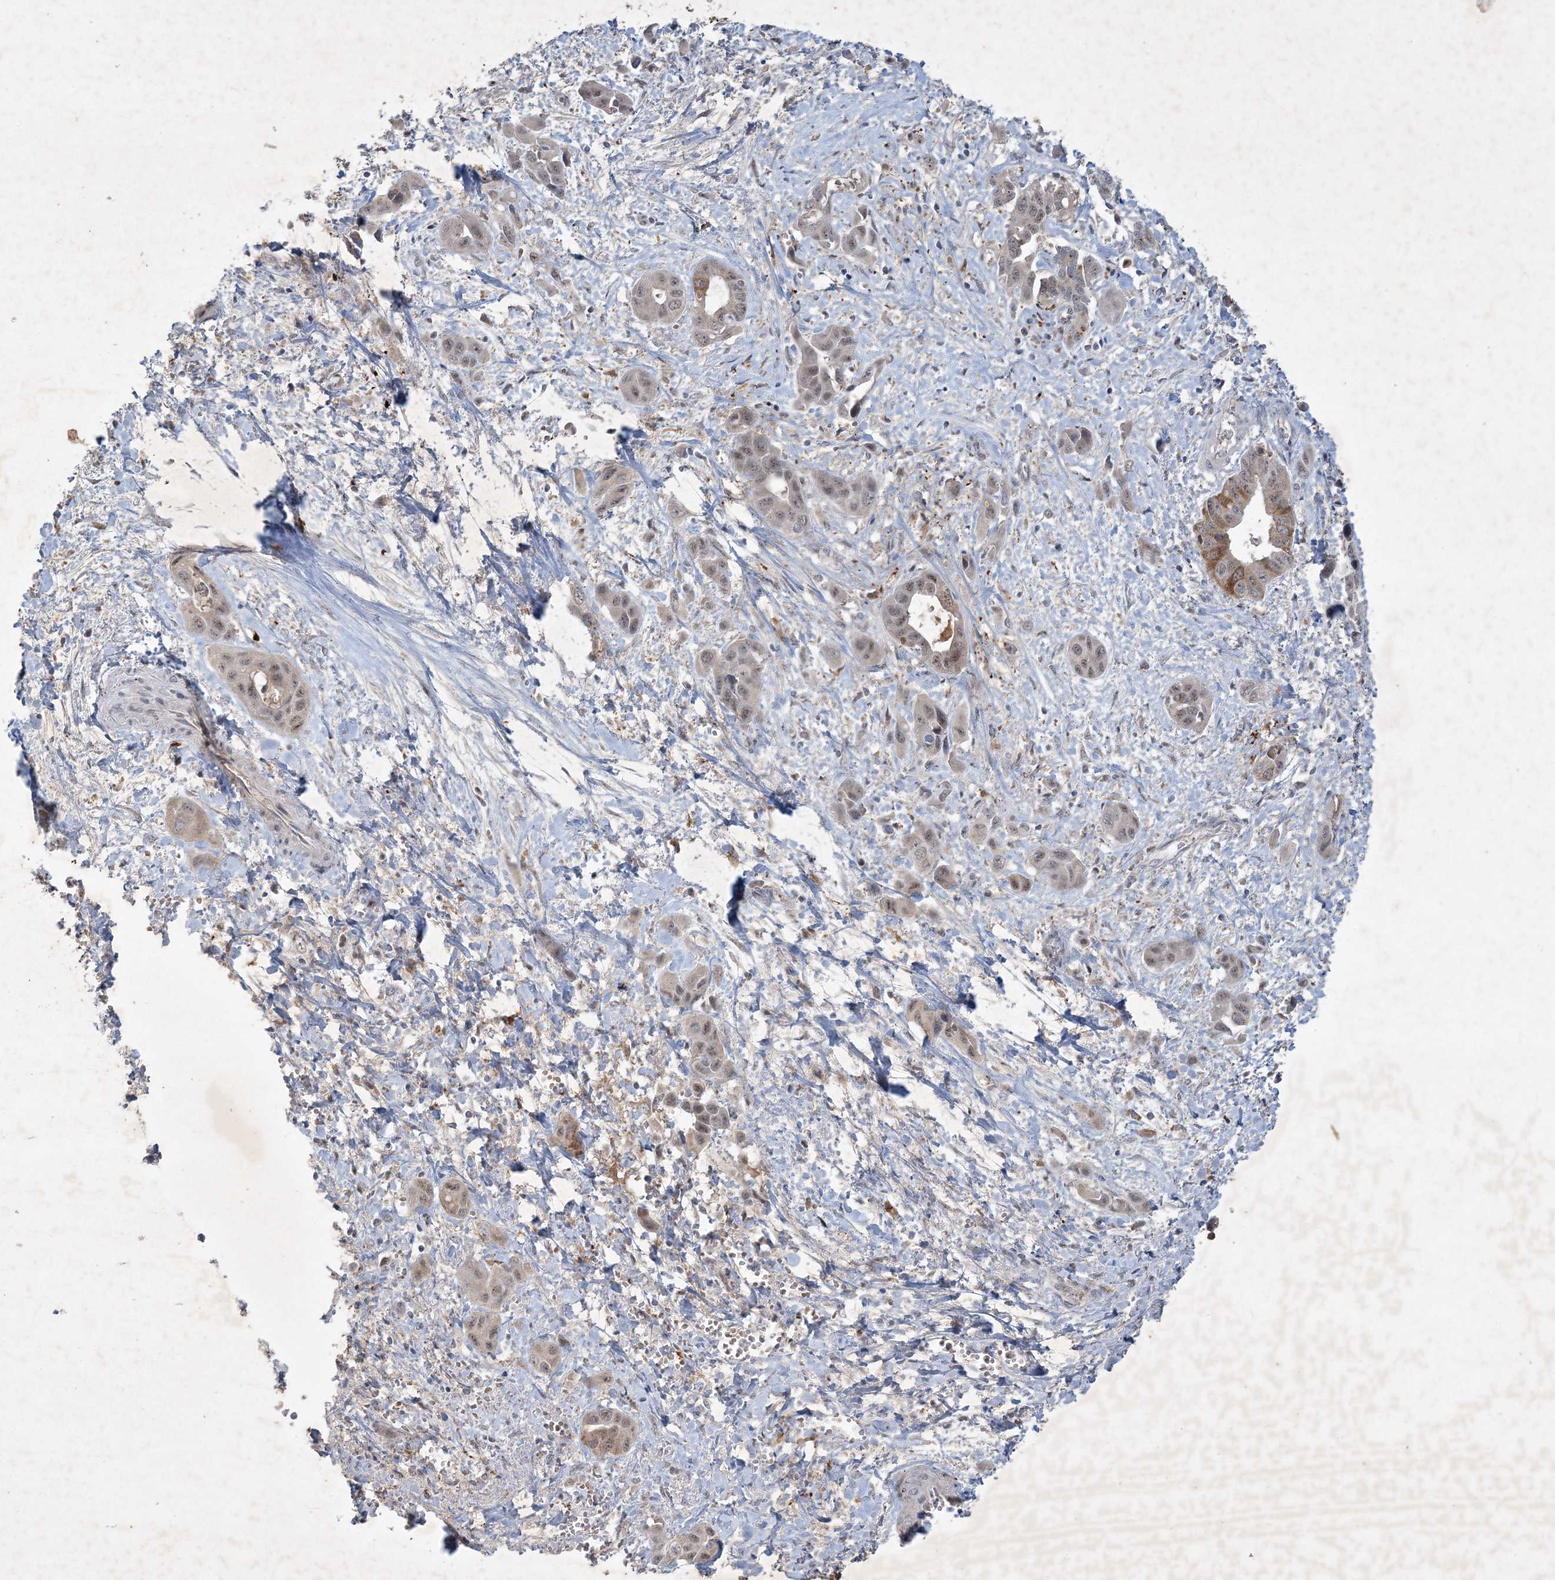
{"staining": {"intensity": "moderate", "quantity": "<25%", "location": "cytoplasmic/membranous,nuclear"}, "tissue": "liver cancer", "cell_type": "Tumor cells", "image_type": "cancer", "snomed": [{"axis": "morphology", "description": "Cholangiocarcinoma"}, {"axis": "topography", "description": "Liver"}], "caption": "A brown stain labels moderate cytoplasmic/membranous and nuclear staining of a protein in liver cancer (cholangiocarcinoma) tumor cells. (DAB IHC with brightfield microscopy, high magnification).", "gene": "THG1L", "patient": {"sex": "female", "age": 52}}